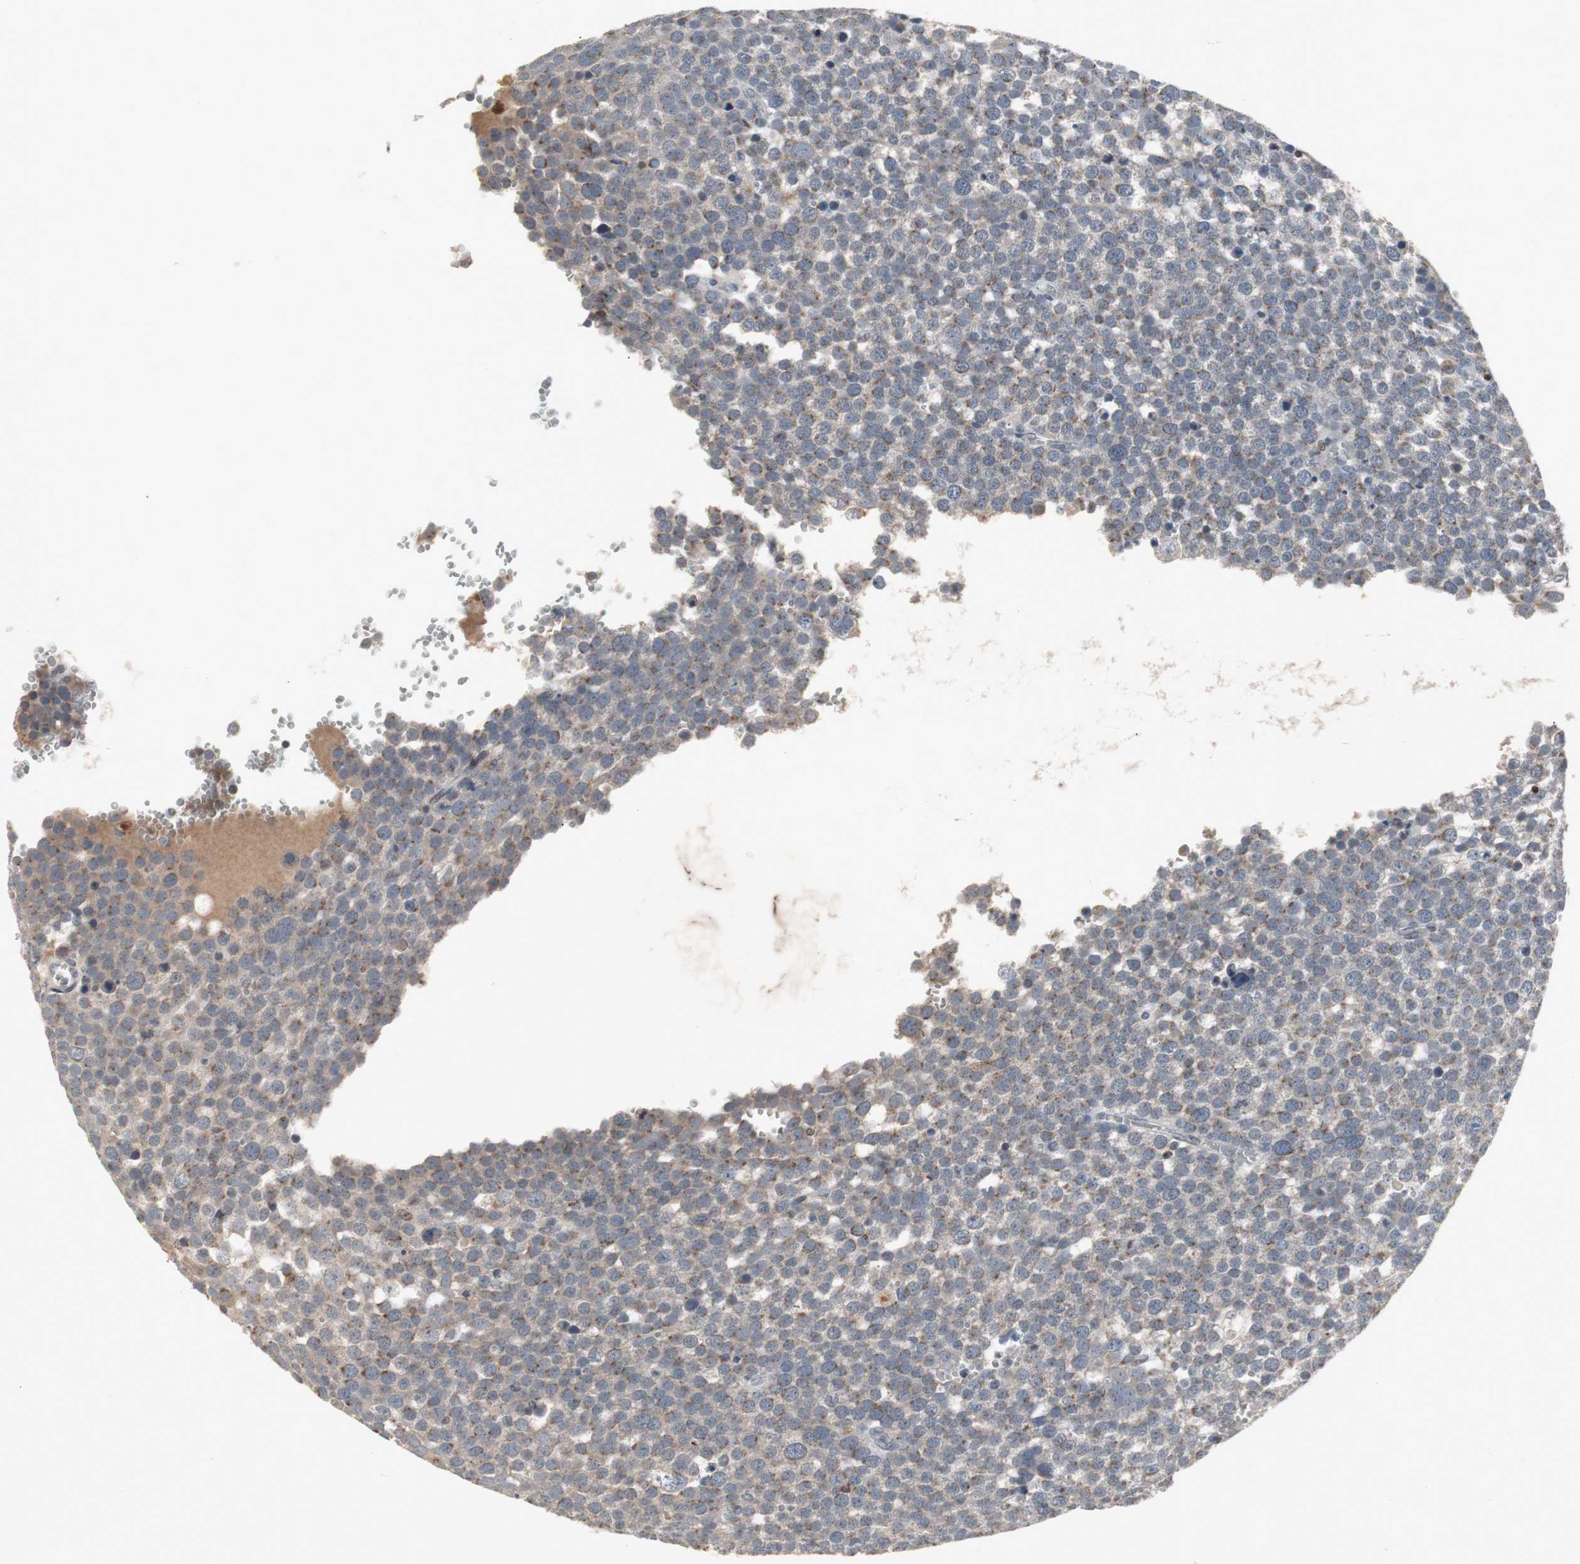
{"staining": {"intensity": "moderate", "quantity": "25%-75%", "location": "cytoplasmic/membranous"}, "tissue": "testis cancer", "cell_type": "Tumor cells", "image_type": "cancer", "snomed": [{"axis": "morphology", "description": "Seminoma, NOS"}, {"axis": "topography", "description": "Testis"}], "caption": "Immunohistochemical staining of testis cancer (seminoma) reveals medium levels of moderate cytoplasmic/membranous positivity in approximately 25%-75% of tumor cells. (IHC, brightfield microscopy, high magnification).", "gene": "ZNF396", "patient": {"sex": "male", "age": 71}}